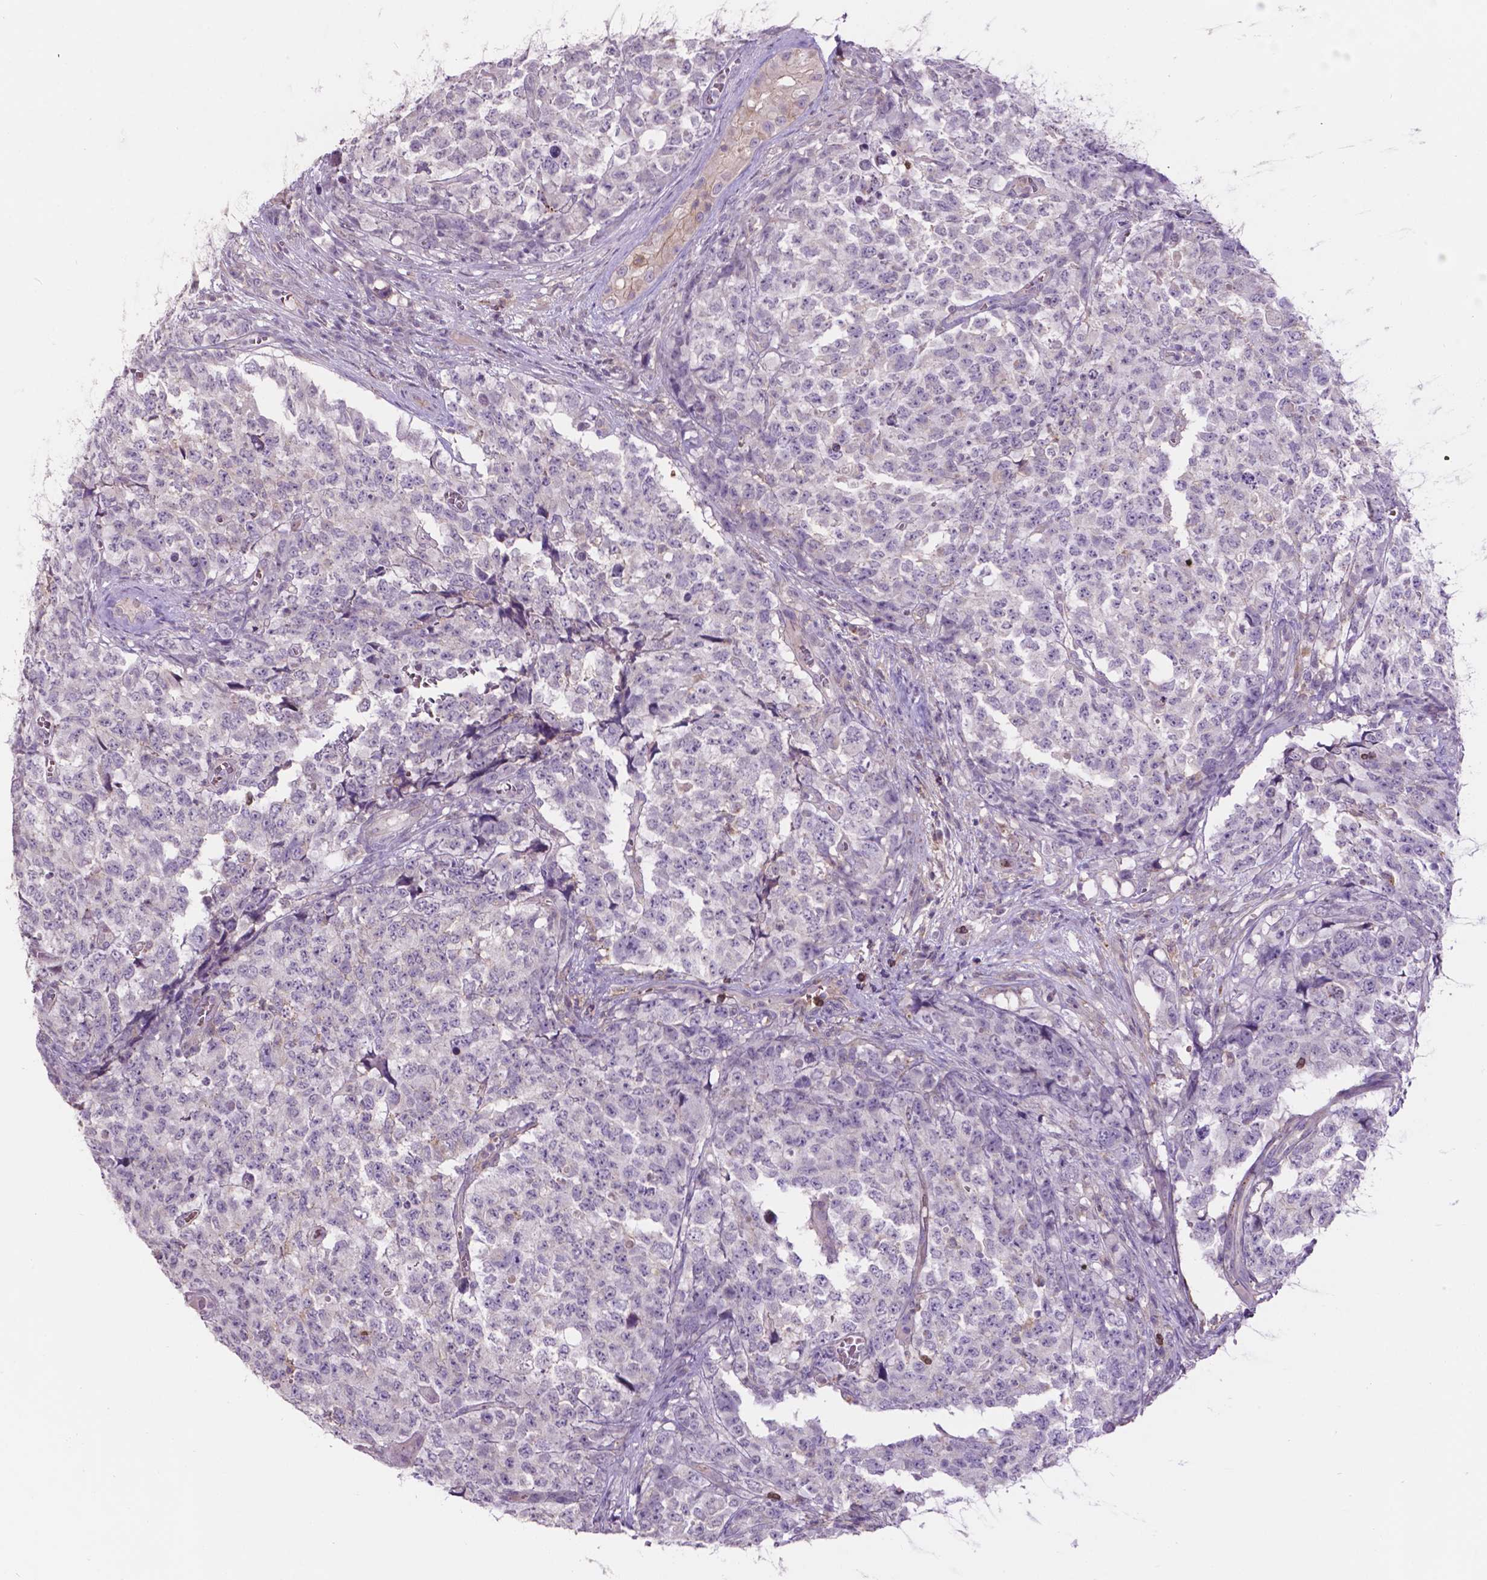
{"staining": {"intensity": "negative", "quantity": "none", "location": "none"}, "tissue": "testis cancer", "cell_type": "Tumor cells", "image_type": "cancer", "snomed": [{"axis": "morphology", "description": "Carcinoma, Embryonal, NOS"}, {"axis": "topography", "description": "Testis"}], "caption": "High power microscopy histopathology image of an IHC histopathology image of testis embryonal carcinoma, revealing no significant expression in tumor cells. (Stains: DAB (3,3'-diaminobenzidine) immunohistochemistry with hematoxylin counter stain, Microscopy: brightfield microscopy at high magnification).", "gene": "PLSCR1", "patient": {"sex": "male", "age": 23}}